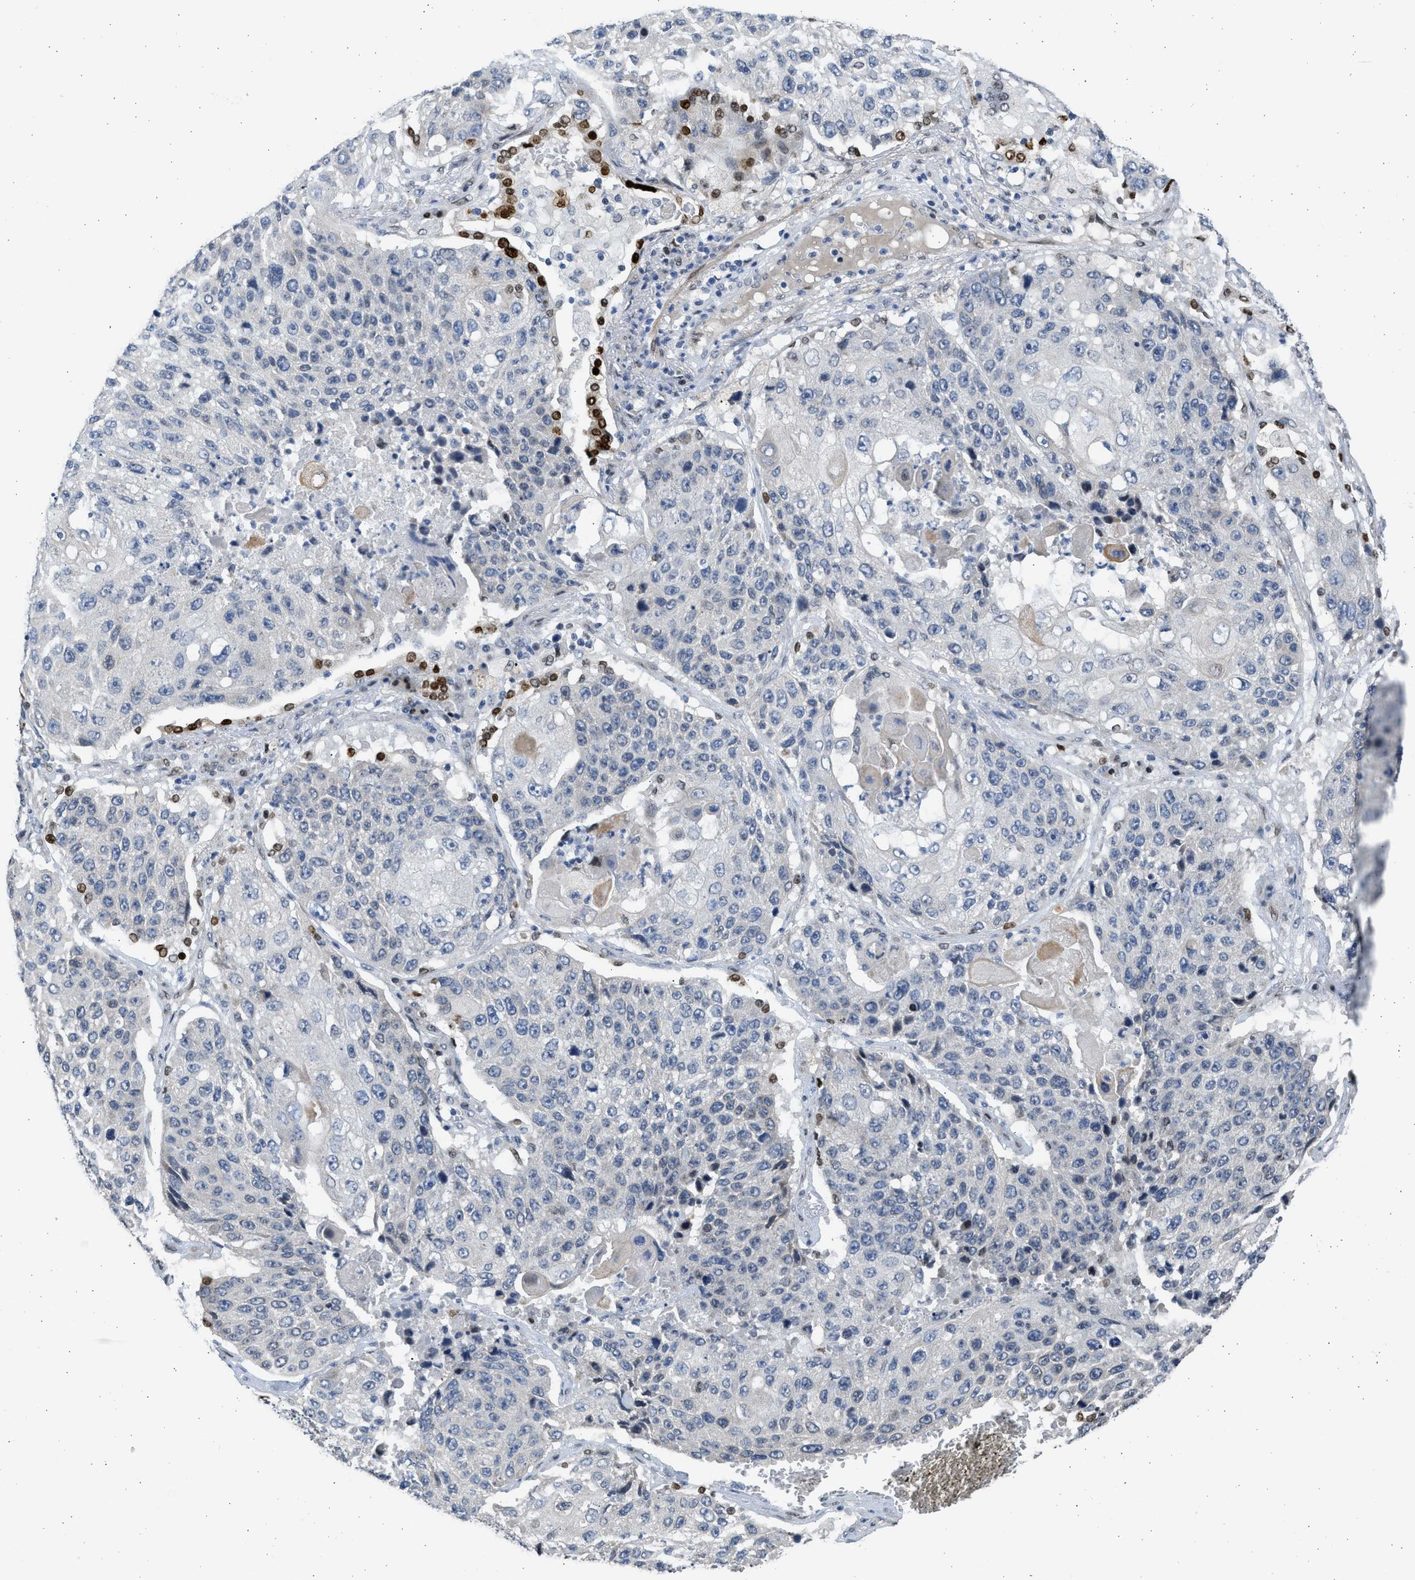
{"staining": {"intensity": "negative", "quantity": "none", "location": "none"}, "tissue": "lung cancer", "cell_type": "Tumor cells", "image_type": "cancer", "snomed": [{"axis": "morphology", "description": "Squamous cell carcinoma, NOS"}, {"axis": "topography", "description": "Lung"}], "caption": "High power microscopy image of an immunohistochemistry (IHC) image of lung cancer (squamous cell carcinoma), revealing no significant positivity in tumor cells. (Stains: DAB (3,3'-diaminobenzidine) immunohistochemistry (IHC) with hematoxylin counter stain, Microscopy: brightfield microscopy at high magnification).", "gene": "HMGN3", "patient": {"sex": "male", "age": 61}}